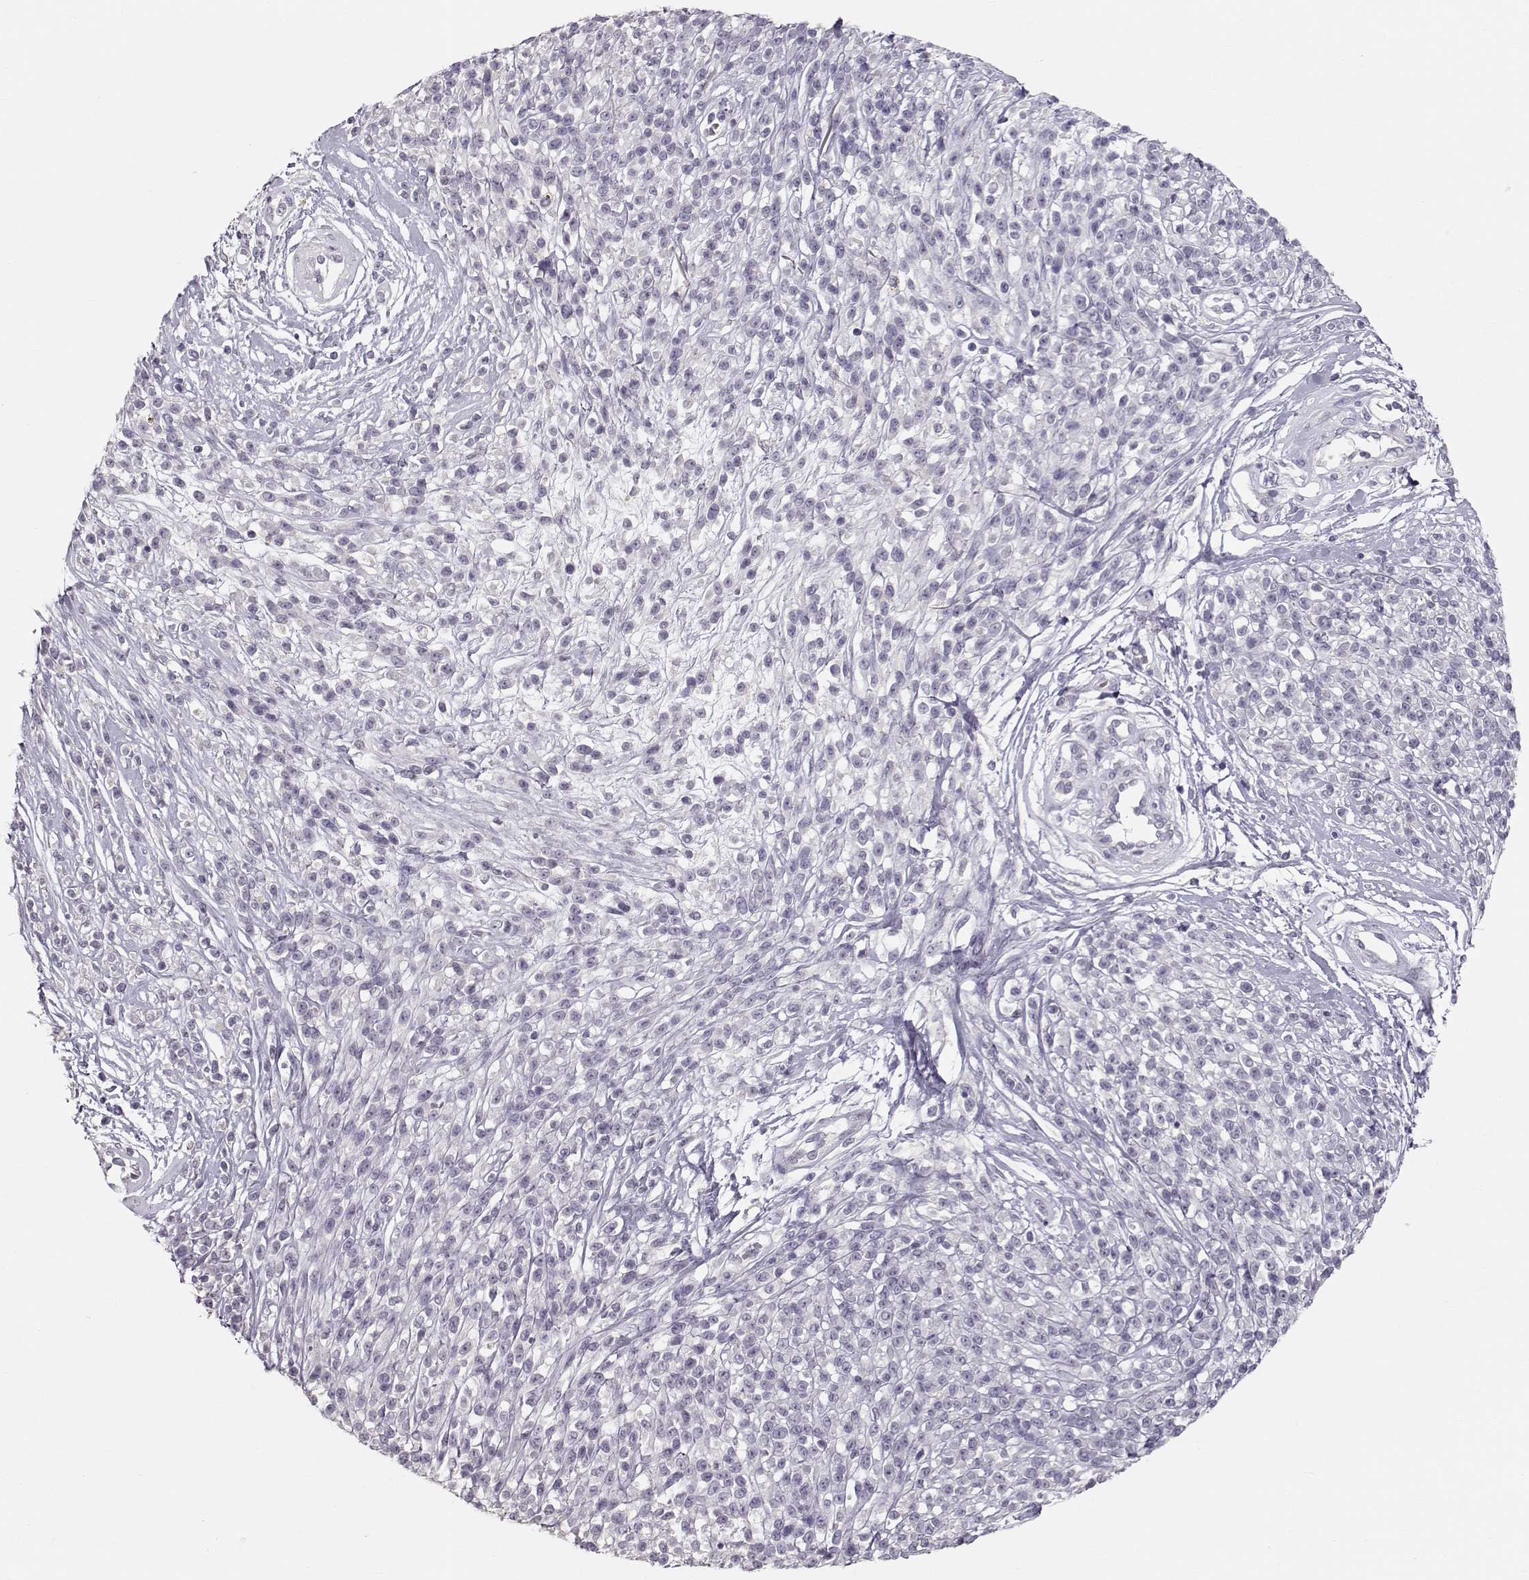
{"staining": {"intensity": "negative", "quantity": "none", "location": "none"}, "tissue": "melanoma", "cell_type": "Tumor cells", "image_type": "cancer", "snomed": [{"axis": "morphology", "description": "Malignant melanoma, NOS"}, {"axis": "topography", "description": "Skin"}, {"axis": "topography", "description": "Skin of trunk"}], "caption": "Protein analysis of malignant melanoma demonstrates no significant expression in tumor cells.", "gene": "POU1F1", "patient": {"sex": "male", "age": 74}}